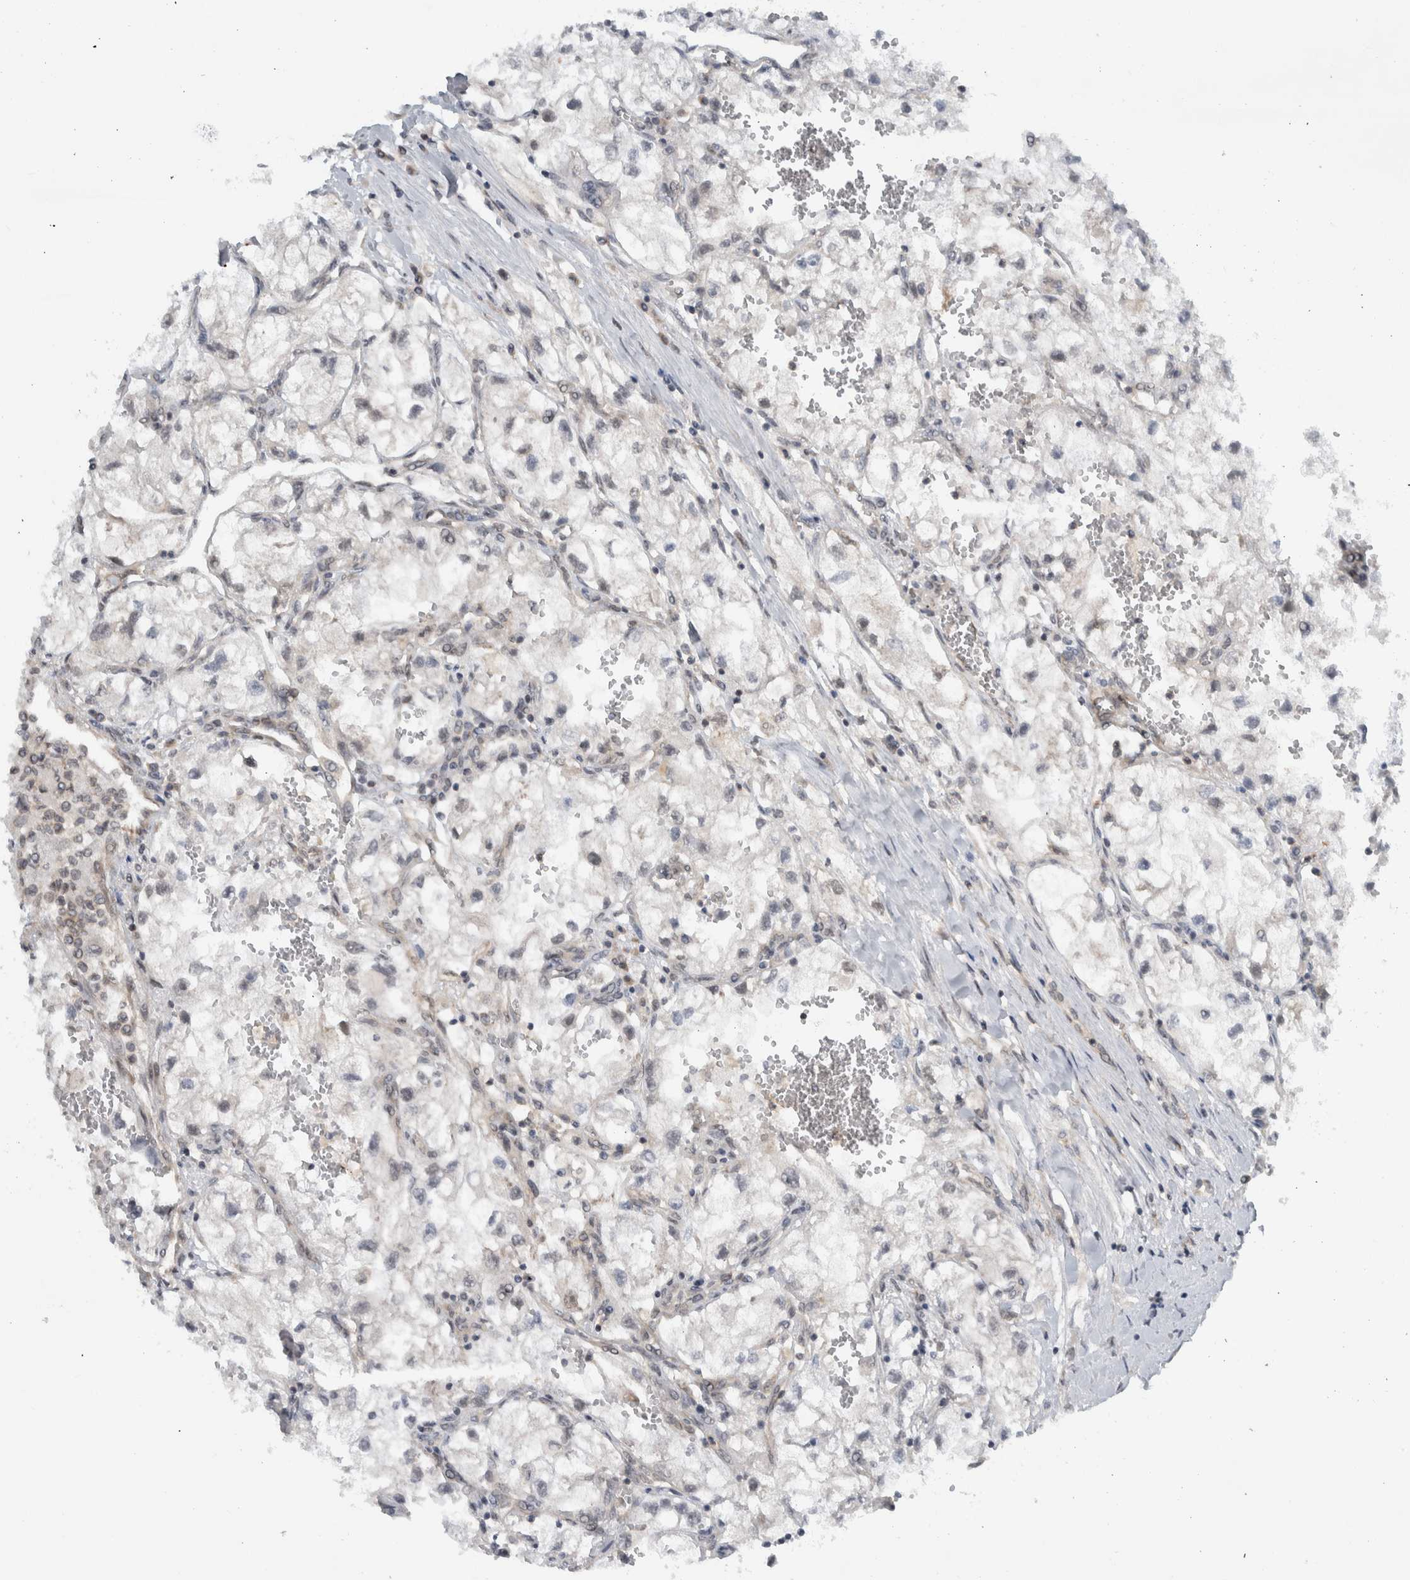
{"staining": {"intensity": "negative", "quantity": "none", "location": "none"}, "tissue": "renal cancer", "cell_type": "Tumor cells", "image_type": "cancer", "snomed": [{"axis": "morphology", "description": "Adenocarcinoma, NOS"}, {"axis": "topography", "description": "Kidney"}], "caption": "This is an IHC histopathology image of human renal cancer (adenocarcinoma). There is no expression in tumor cells.", "gene": "CCDC43", "patient": {"sex": "female", "age": 70}}